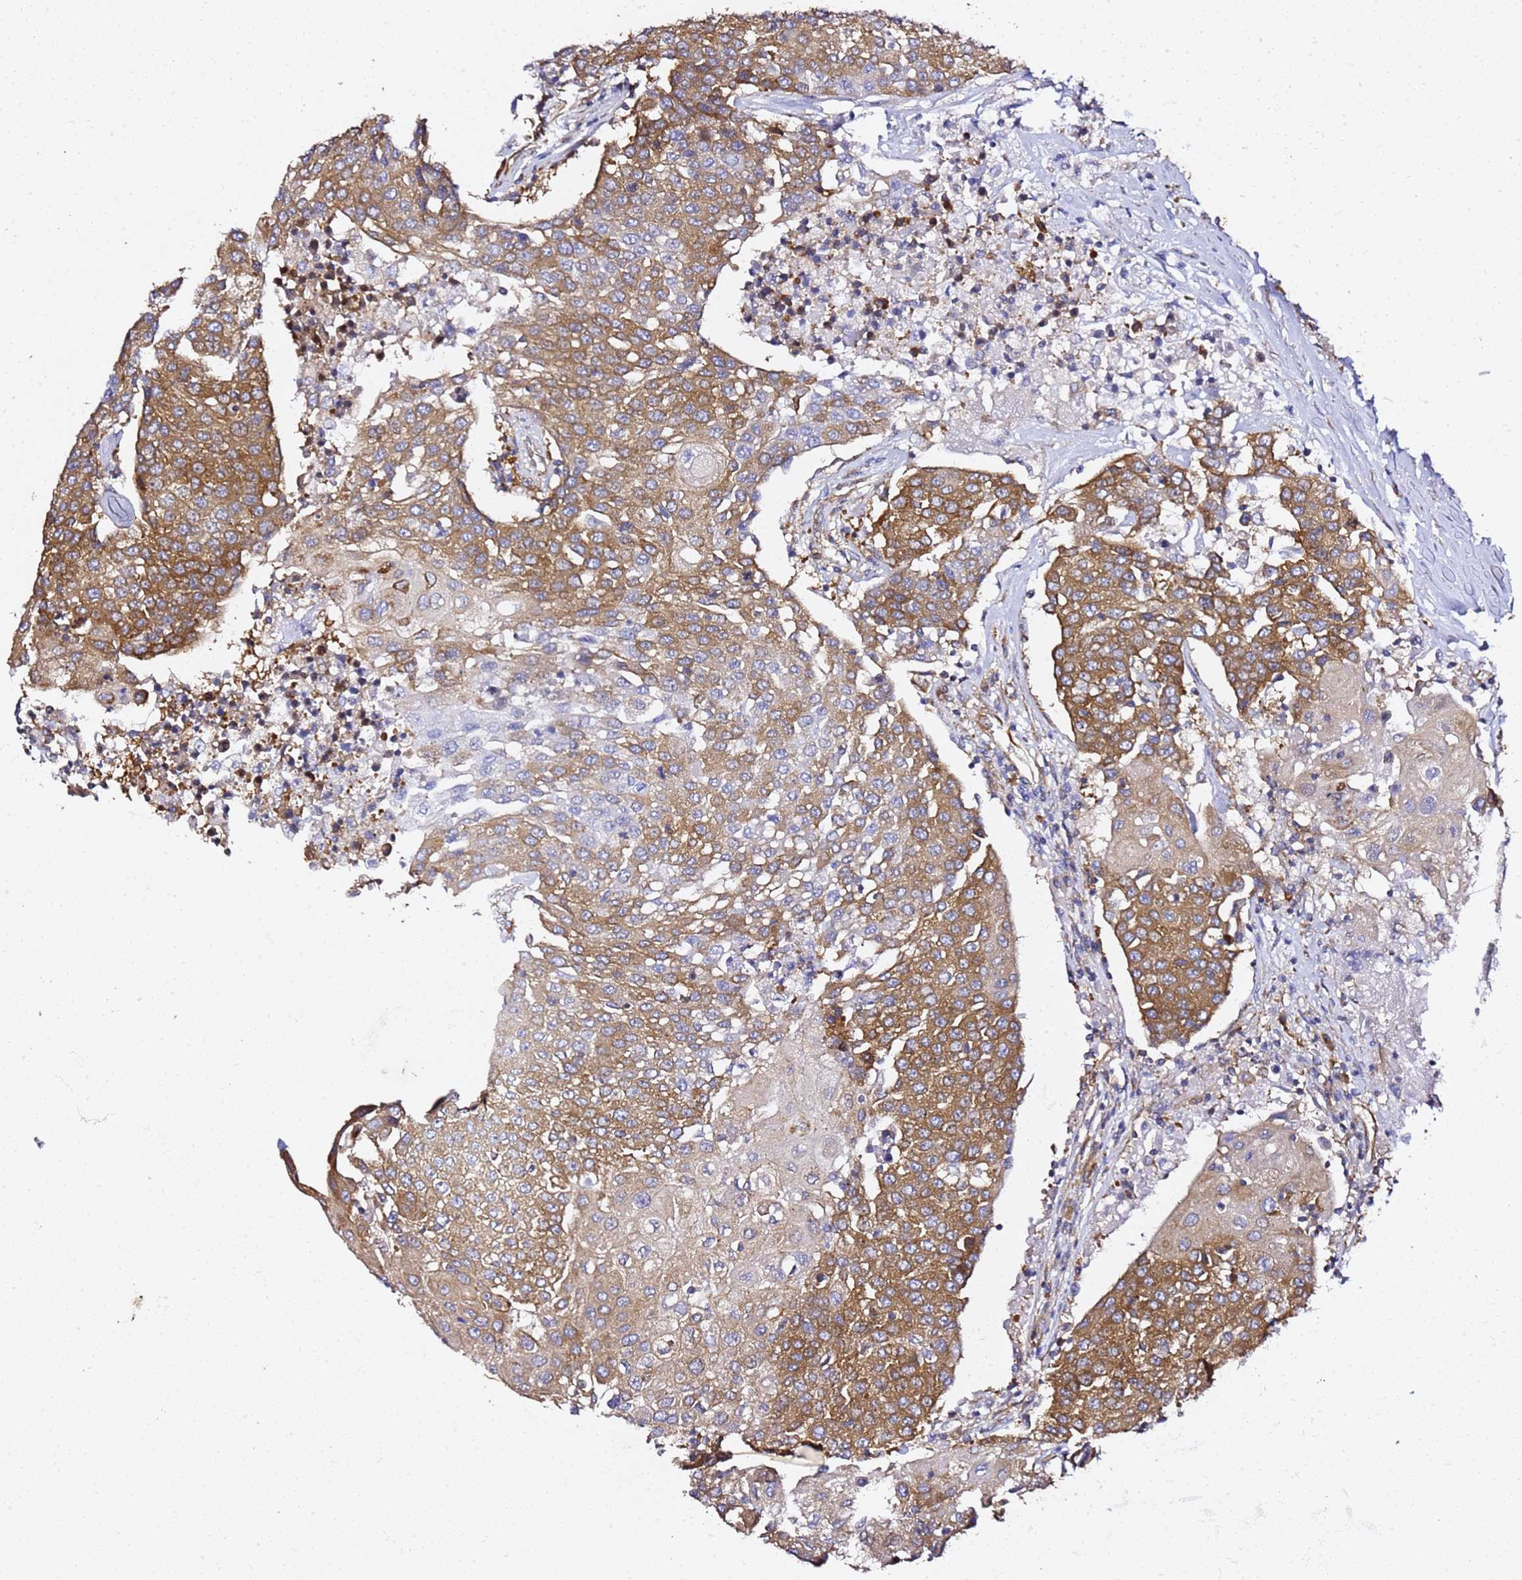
{"staining": {"intensity": "moderate", "quantity": ">75%", "location": "cytoplasmic/membranous"}, "tissue": "urothelial cancer", "cell_type": "Tumor cells", "image_type": "cancer", "snomed": [{"axis": "morphology", "description": "Urothelial carcinoma, High grade"}, {"axis": "topography", "description": "Urinary bladder"}], "caption": "Immunohistochemistry (IHC) (DAB (3,3'-diaminobenzidine)) staining of human urothelial cancer exhibits moderate cytoplasmic/membranous protein staining in approximately >75% of tumor cells.", "gene": "TPST1", "patient": {"sex": "female", "age": 85}}